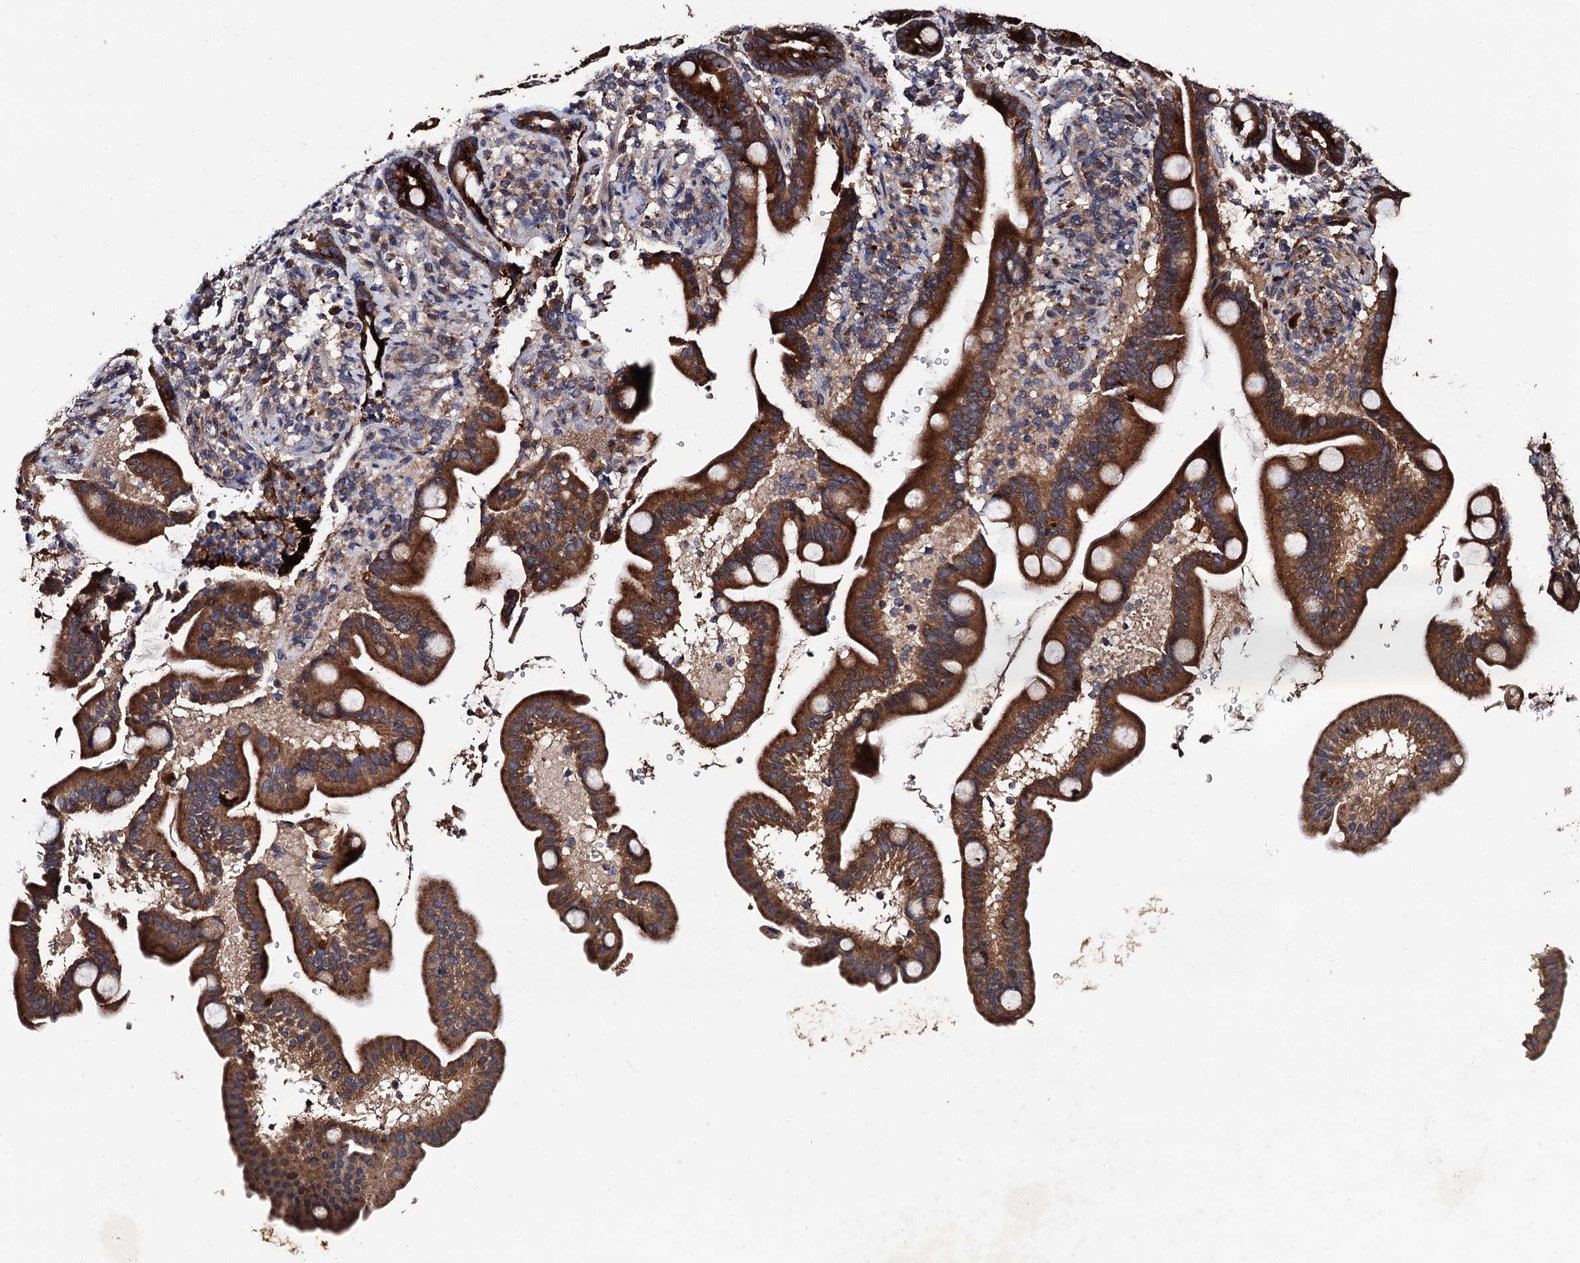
{"staining": {"intensity": "strong", "quantity": ">75%", "location": "cytoplasmic/membranous"}, "tissue": "duodenum", "cell_type": "Glandular cells", "image_type": "normal", "snomed": [{"axis": "morphology", "description": "Normal tissue, NOS"}, {"axis": "topography", "description": "Duodenum"}], "caption": "This histopathology image reveals immunohistochemistry (IHC) staining of benign human duodenum, with high strong cytoplasmic/membranous positivity in approximately >75% of glandular cells.", "gene": "PPTC7", "patient": {"sex": "male", "age": 54}}